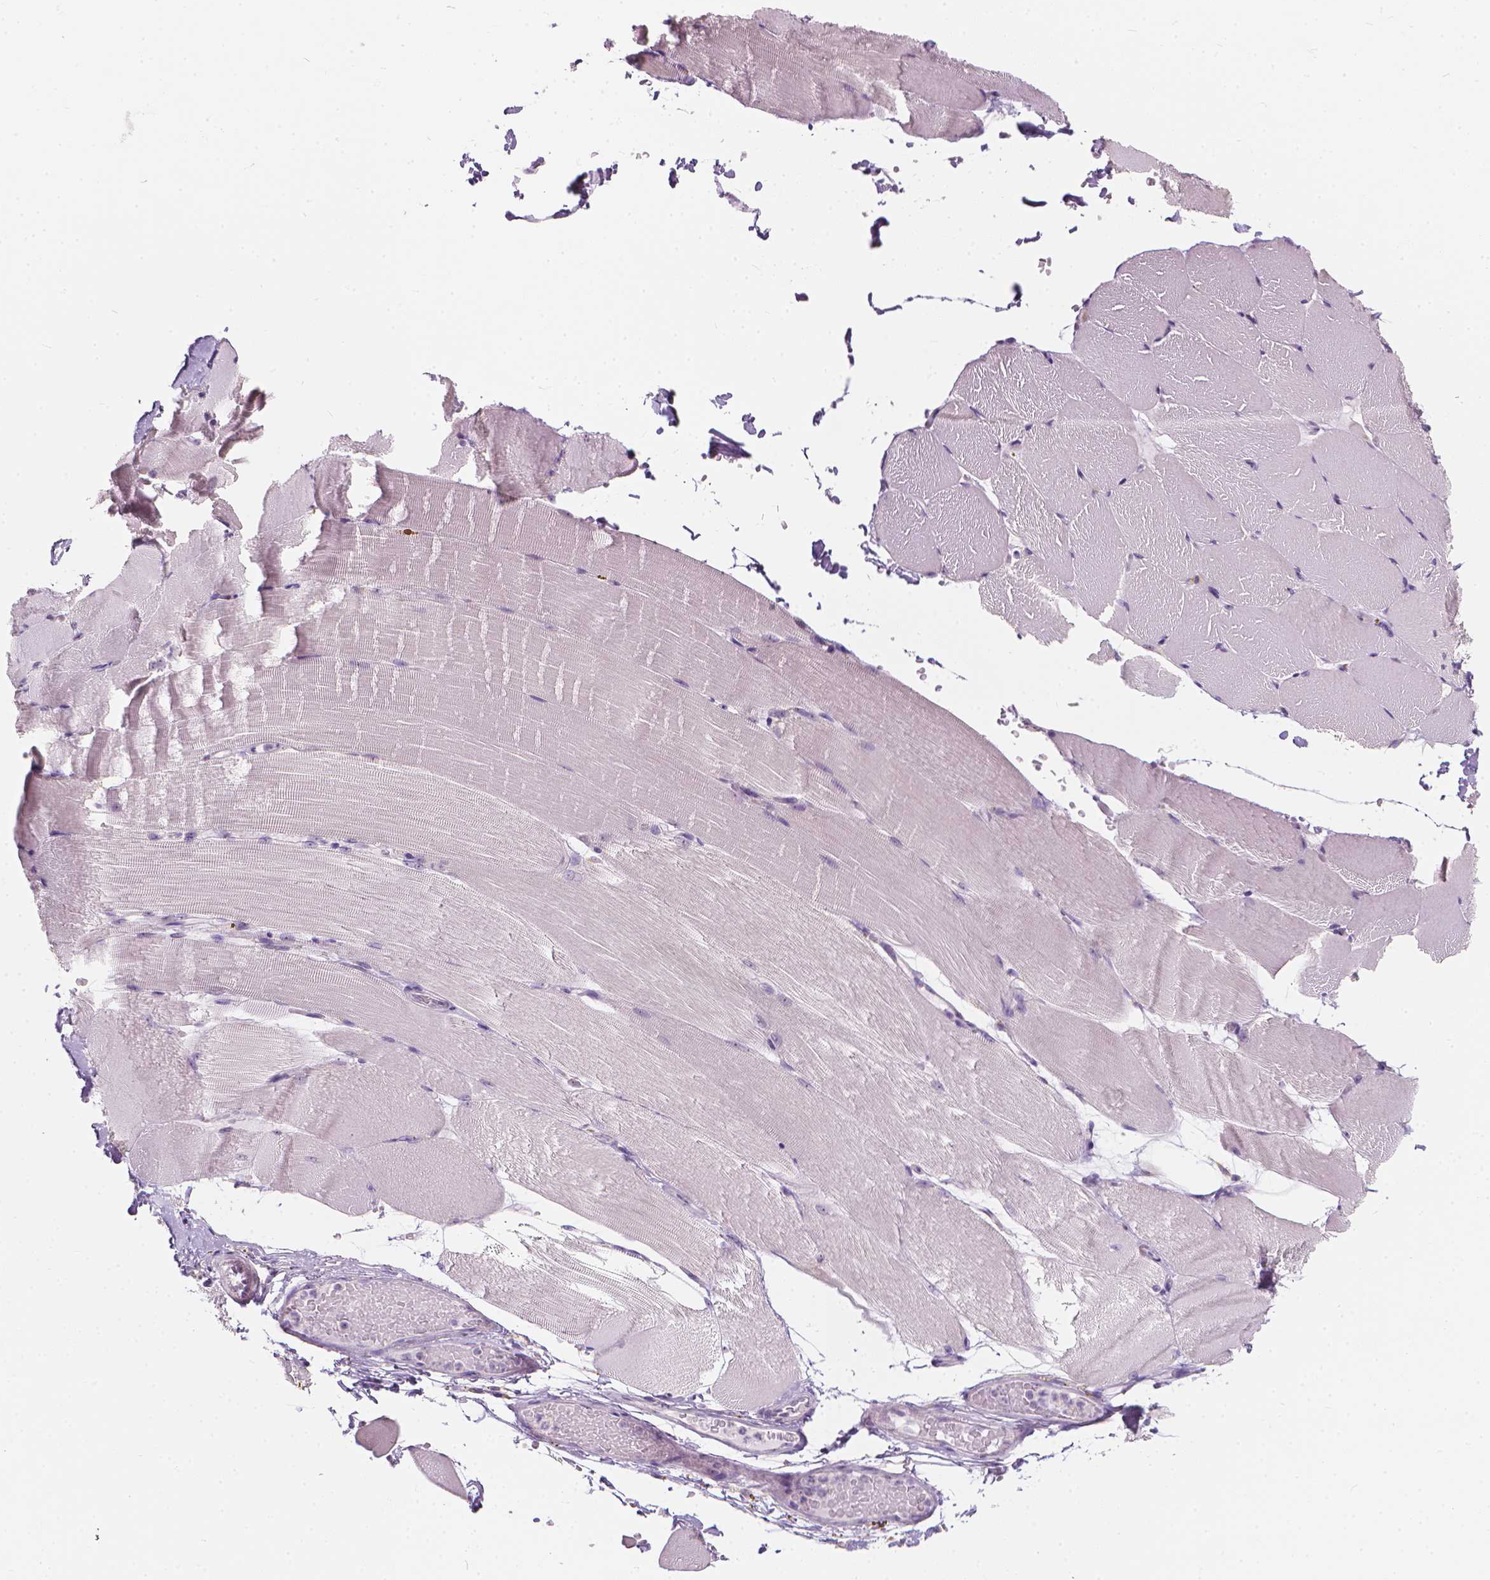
{"staining": {"intensity": "negative", "quantity": "none", "location": "none"}, "tissue": "skeletal muscle", "cell_type": "Myocytes", "image_type": "normal", "snomed": [{"axis": "morphology", "description": "Normal tissue, NOS"}, {"axis": "topography", "description": "Skeletal muscle"}], "caption": "Immunohistochemical staining of normal human skeletal muscle shows no significant positivity in myocytes.", "gene": "GPRC5A", "patient": {"sex": "female", "age": 37}}